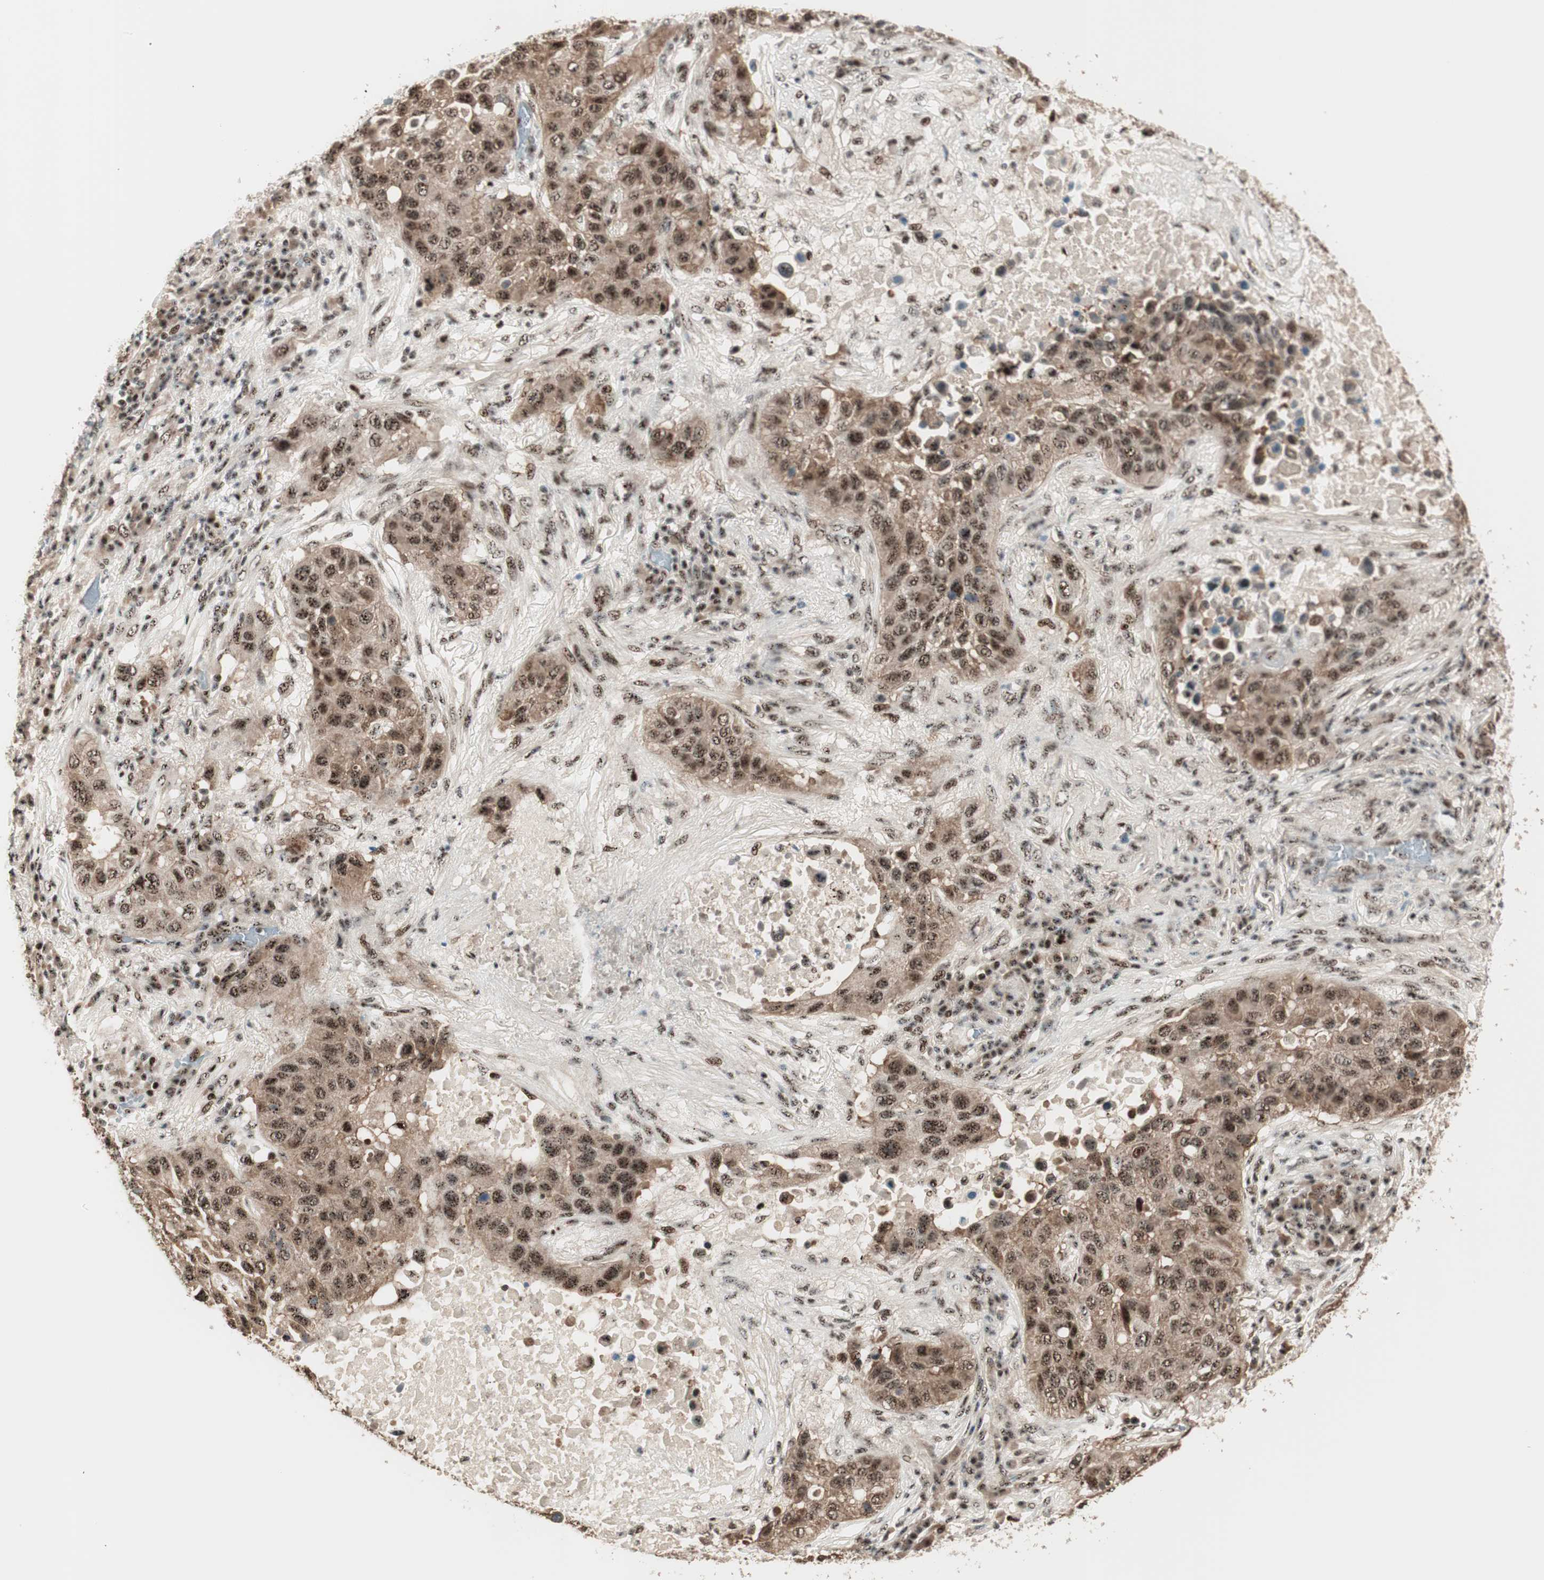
{"staining": {"intensity": "moderate", "quantity": ">75%", "location": "cytoplasmic/membranous,nuclear"}, "tissue": "lung cancer", "cell_type": "Tumor cells", "image_type": "cancer", "snomed": [{"axis": "morphology", "description": "Squamous cell carcinoma, NOS"}, {"axis": "topography", "description": "Lung"}], "caption": "Human lung cancer stained with a brown dye reveals moderate cytoplasmic/membranous and nuclear positive positivity in approximately >75% of tumor cells.", "gene": "NR5A2", "patient": {"sex": "male", "age": 57}}